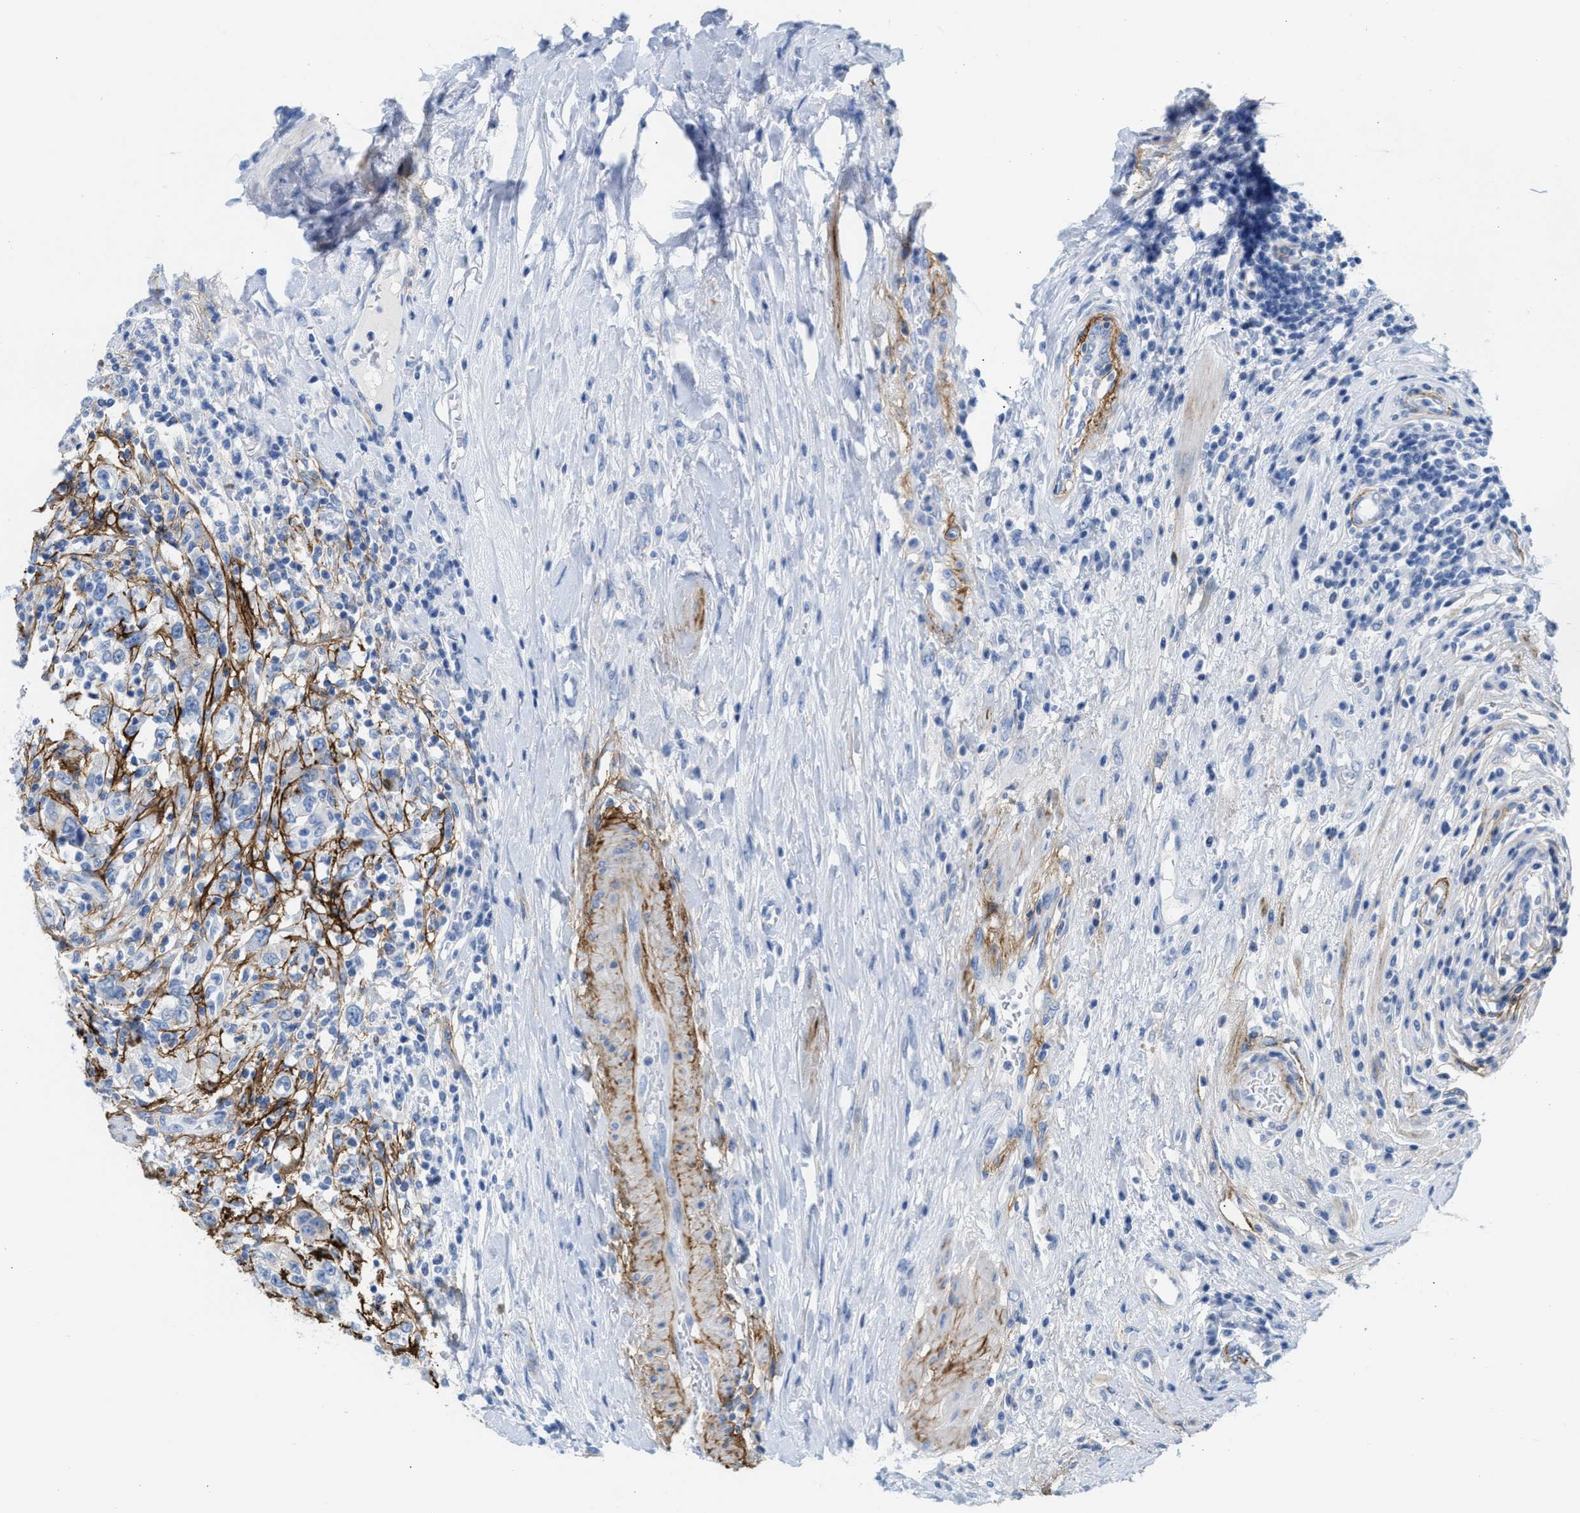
{"staining": {"intensity": "negative", "quantity": "none", "location": "none"}, "tissue": "urothelial cancer", "cell_type": "Tumor cells", "image_type": "cancer", "snomed": [{"axis": "morphology", "description": "Urothelial carcinoma, High grade"}, {"axis": "topography", "description": "Urinary bladder"}], "caption": "High magnification brightfield microscopy of high-grade urothelial carcinoma stained with DAB (3,3'-diaminobenzidine) (brown) and counterstained with hematoxylin (blue): tumor cells show no significant staining. (Stains: DAB immunohistochemistry with hematoxylin counter stain, Microscopy: brightfield microscopy at high magnification).", "gene": "TNR", "patient": {"sex": "female", "age": 80}}